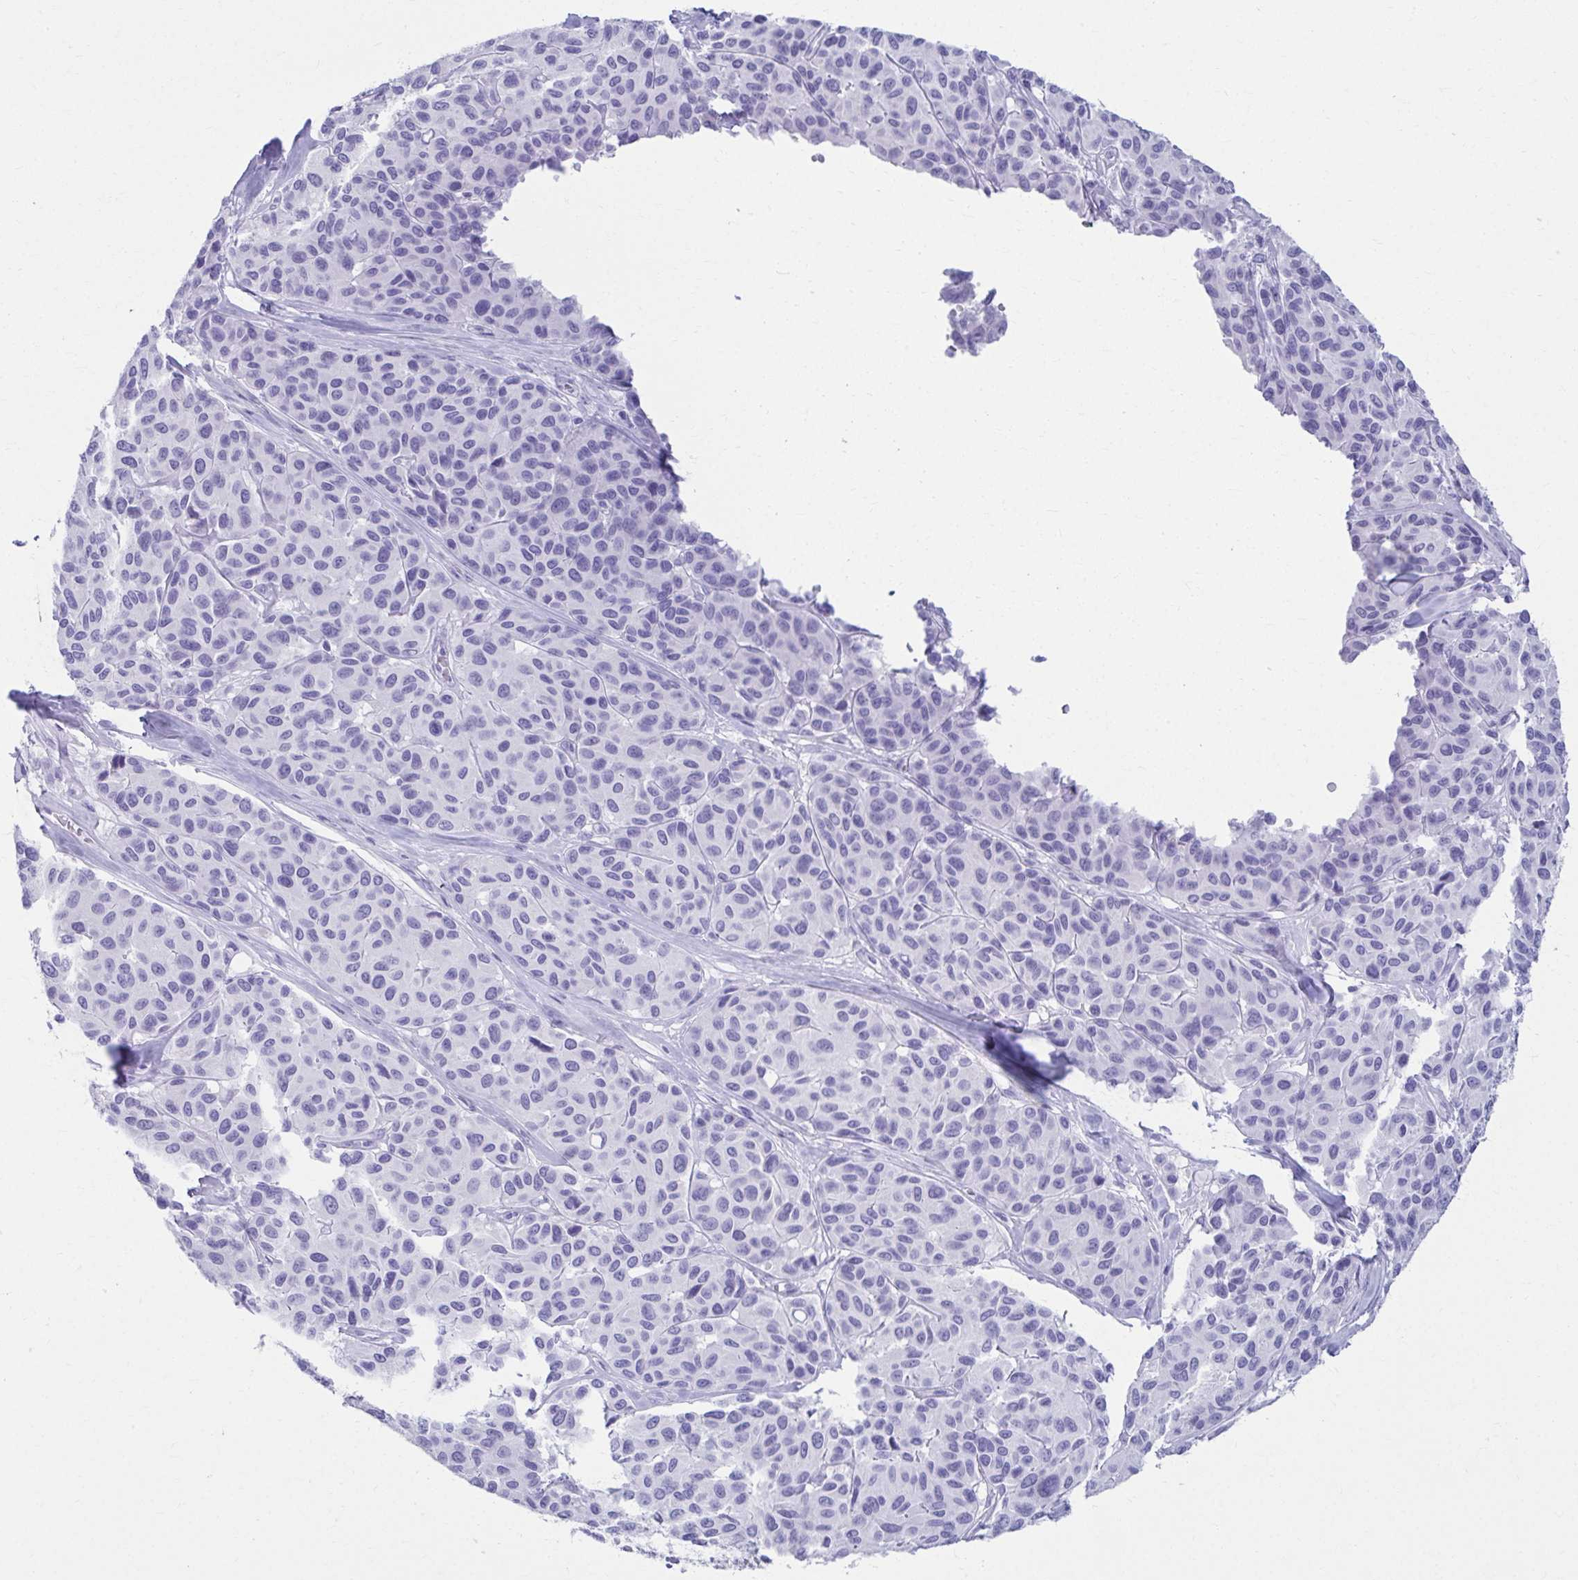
{"staining": {"intensity": "negative", "quantity": "none", "location": "none"}, "tissue": "melanoma", "cell_type": "Tumor cells", "image_type": "cancer", "snomed": [{"axis": "morphology", "description": "Malignant melanoma, NOS"}, {"axis": "topography", "description": "Skin"}], "caption": "Immunohistochemistry photomicrograph of neoplastic tissue: human melanoma stained with DAB (3,3'-diaminobenzidine) demonstrates no significant protein expression in tumor cells.", "gene": "ATP4B", "patient": {"sex": "female", "age": 66}}